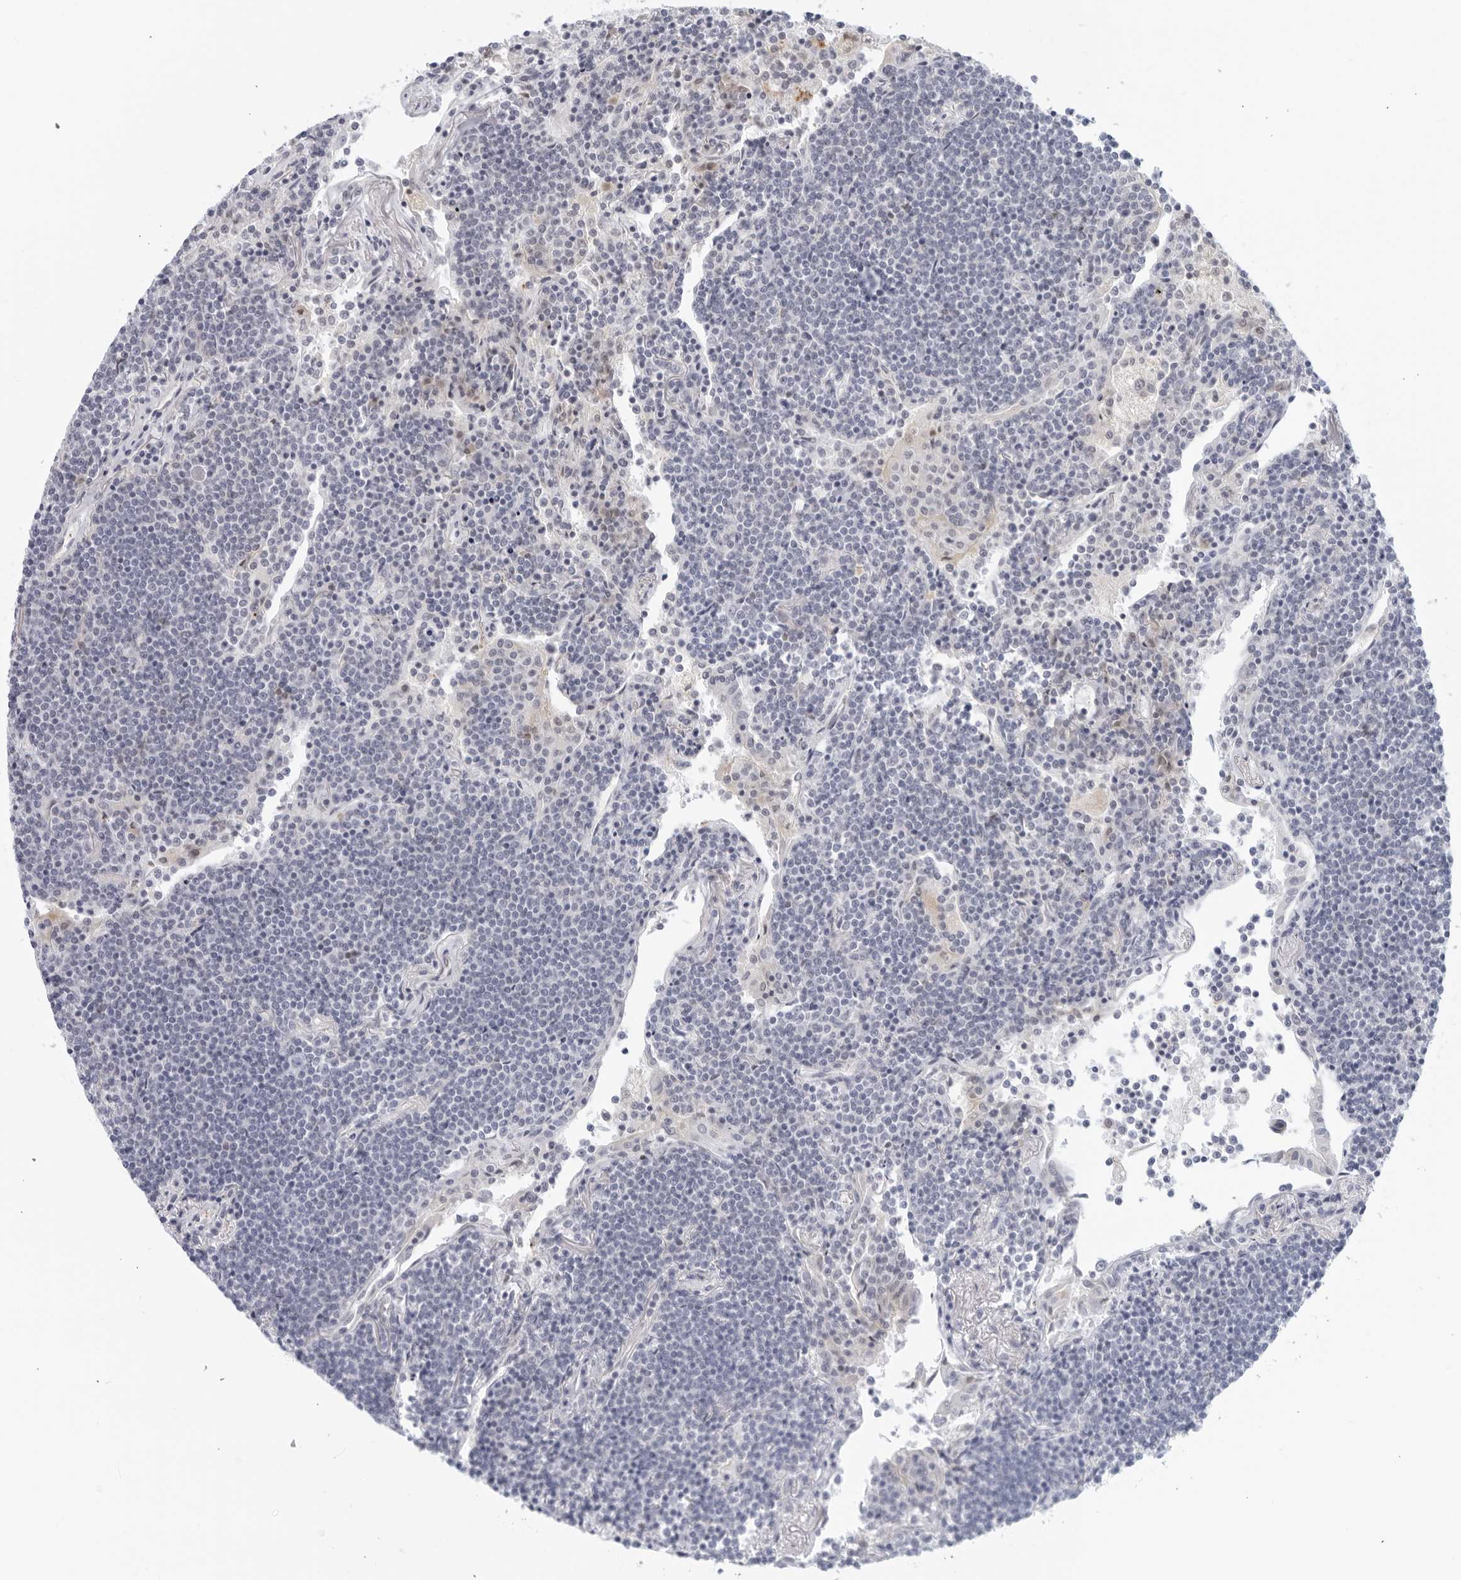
{"staining": {"intensity": "negative", "quantity": "none", "location": "none"}, "tissue": "lymphoma", "cell_type": "Tumor cells", "image_type": "cancer", "snomed": [{"axis": "morphology", "description": "Malignant lymphoma, non-Hodgkin's type, Low grade"}, {"axis": "topography", "description": "Lung"}], "caption": "Protein analysis of malignant lymphoma, non-Hodgkin's type (low-grade) reveals no significant positivity in tumor cells.", "gene": "FGG", "patient": {"sex": "female", "age": 71}}